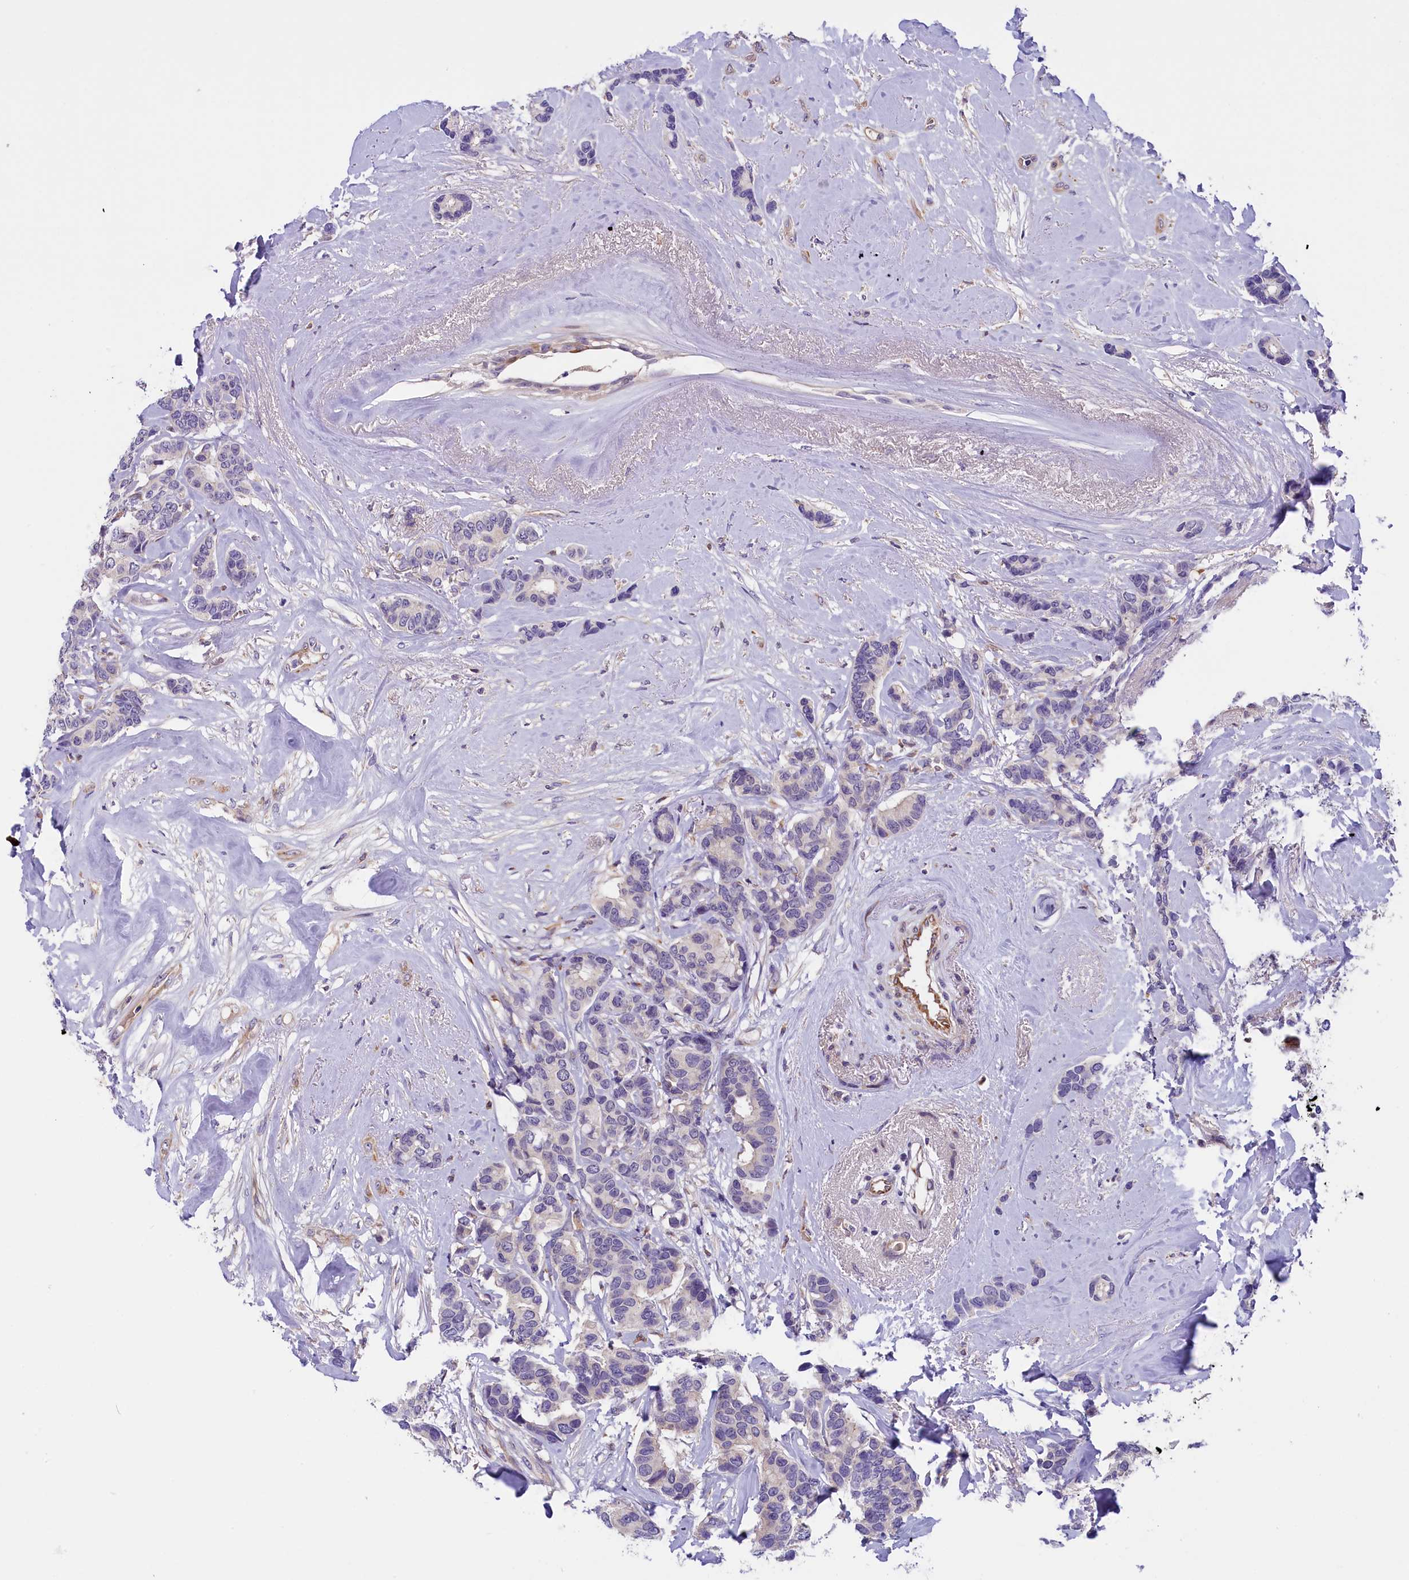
{"staining": {"intensity": "negative", "quantity": "none", "location": "none"}, "tissue": "breast cancer", "cell_type": "Tumor cells", "image_type": "cancer", "snomed": [{"axis": "morphology", "description": "Duct carcinoma"}, {"axis": "topography", "description": "Breast"}], "caption": "This histopathology image is of breast infiltrating ductal carcinoma stained with immunohistochemistry (IHC) to label a protein in brown with the nuclei are counter-stained blue. There is no staining in tumor cells.", "gene": "CCDC32", "patient": {"sex": "female", "age": 87}}